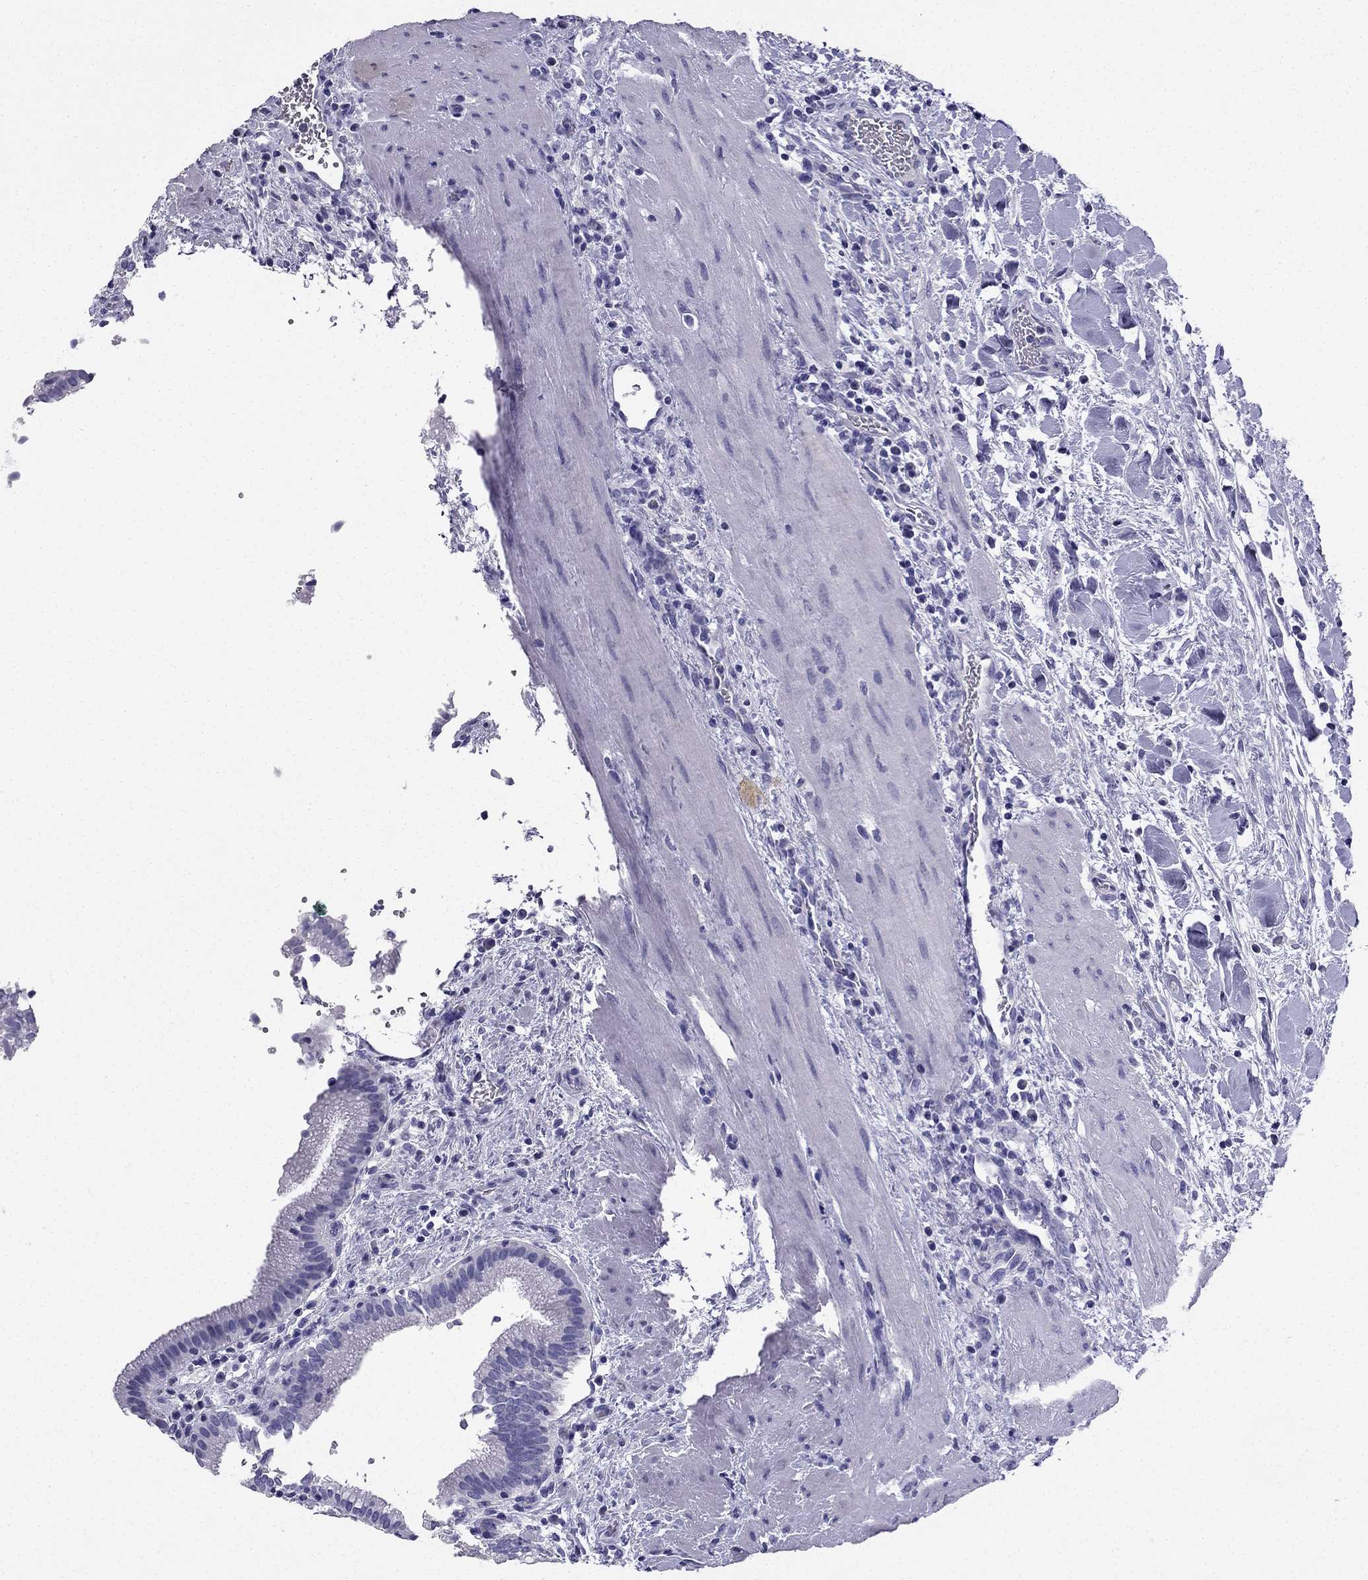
{"staining": {"intensity": "negative", "quantity": "none", "location": "none"}, "tissue": "gallbladder", "cell_type": "Glandular cells", "image_type": "normal", "snomed": [{"axis": "morphology", "description": "Normal tissue, NOS"}, {"axis": "topography", "description": "Gallbladder"}], "caption": "High magnification brightfield microscopy of benign gallbladder stained with DAB (brown) and counterstained with hematoxylin (blue): glandular cells show no significant staining.", "gene": "NPTX1", "patient": {"sex": "male", "age": 42}}